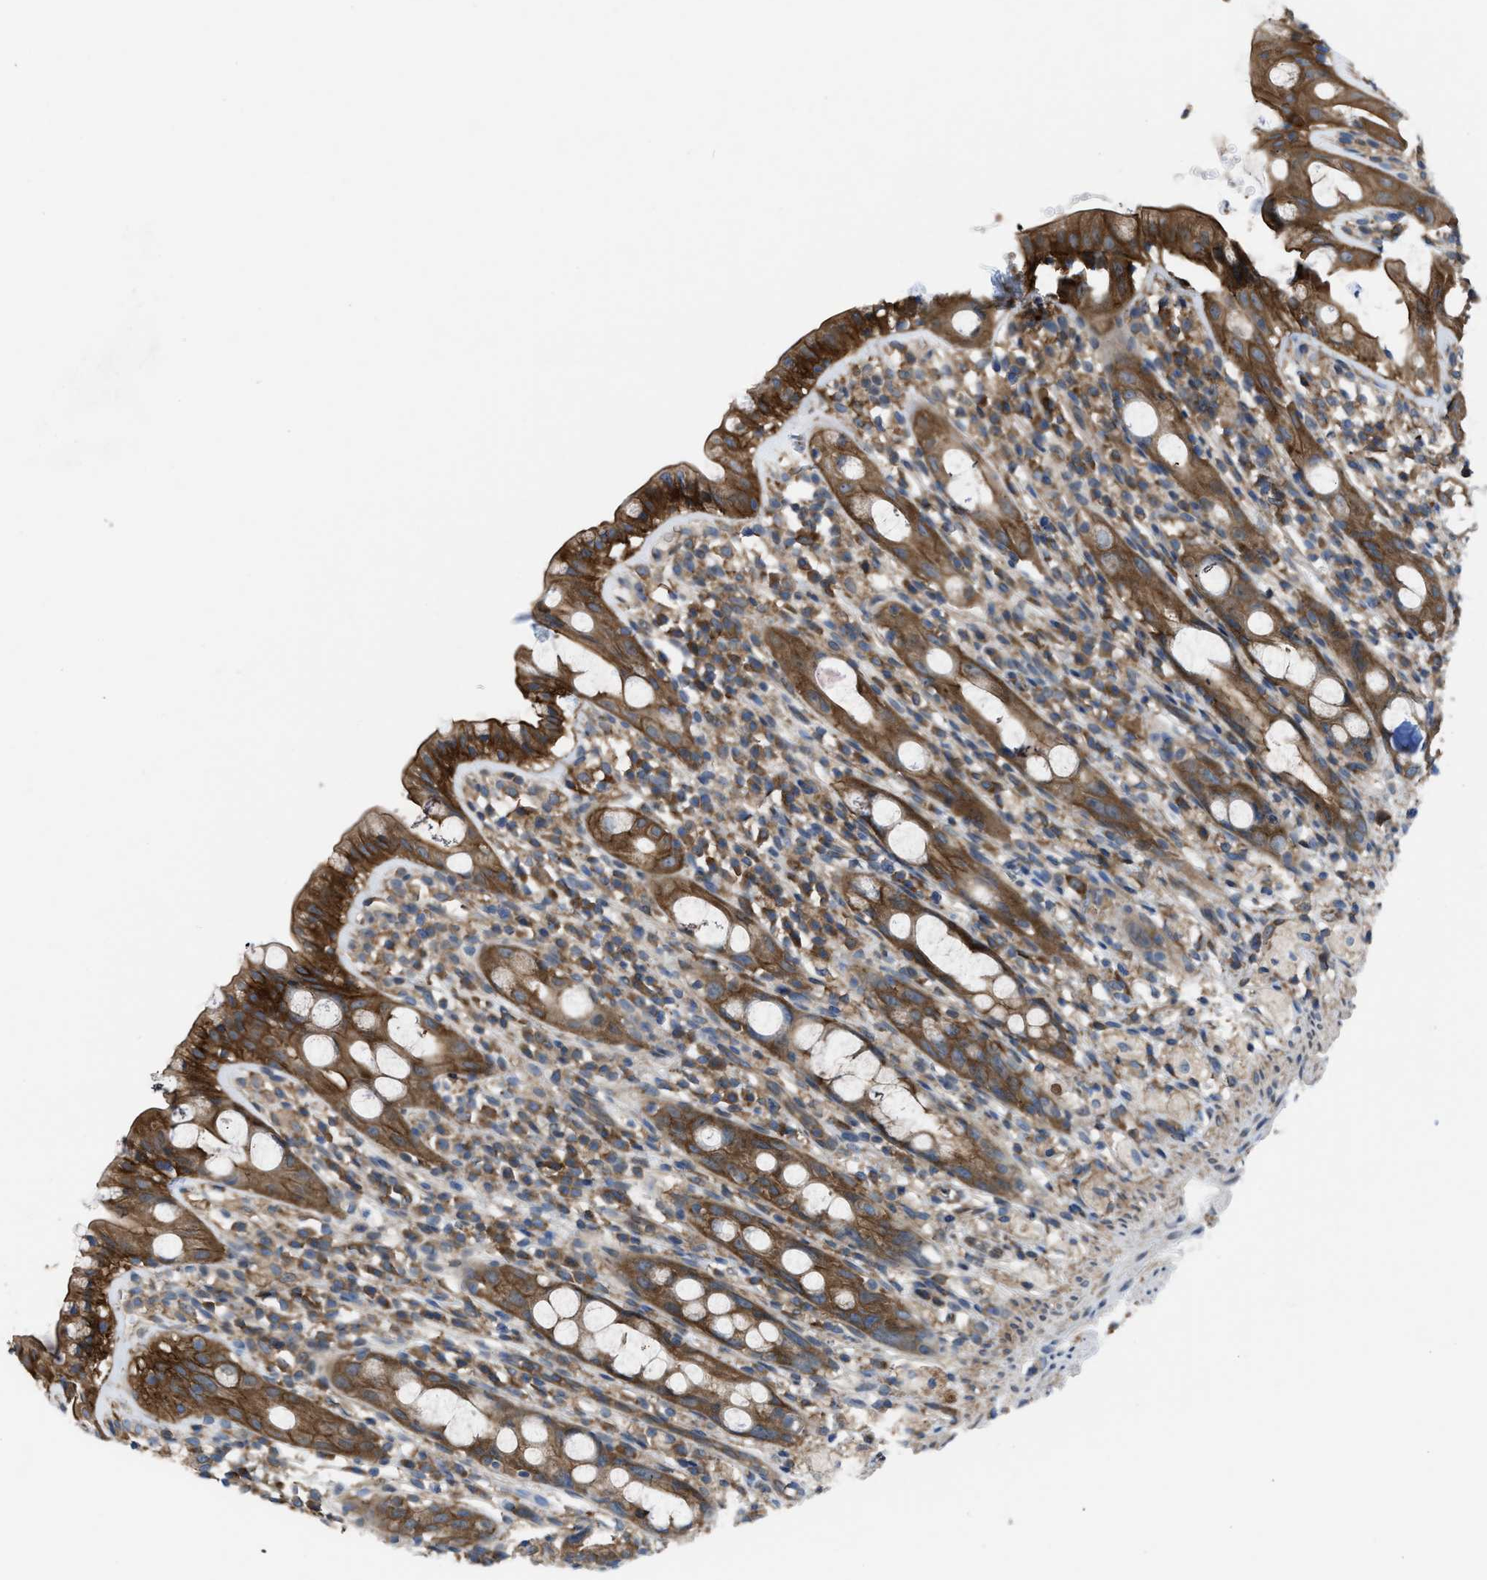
{"staining": {"intensity": "strong", "quantity": ">75%", "location": "cytoplasmic/membranous"}, "tissue": "rectum", "cell_type": "Glandular cells", "image_type": "normal", "snomed": [{"axis": "morphology", "description": "Normal tissue, NOS"}, {"axis": "topography", "description": "Rectum"}], "caption": "Human rectum stained with a brown dye exhibits strong cytoplasmic/membranous positive staining in about >75% of glandular cells.", "gene": "MYO18A", "patient": {"sex": "male", "age": 44}}